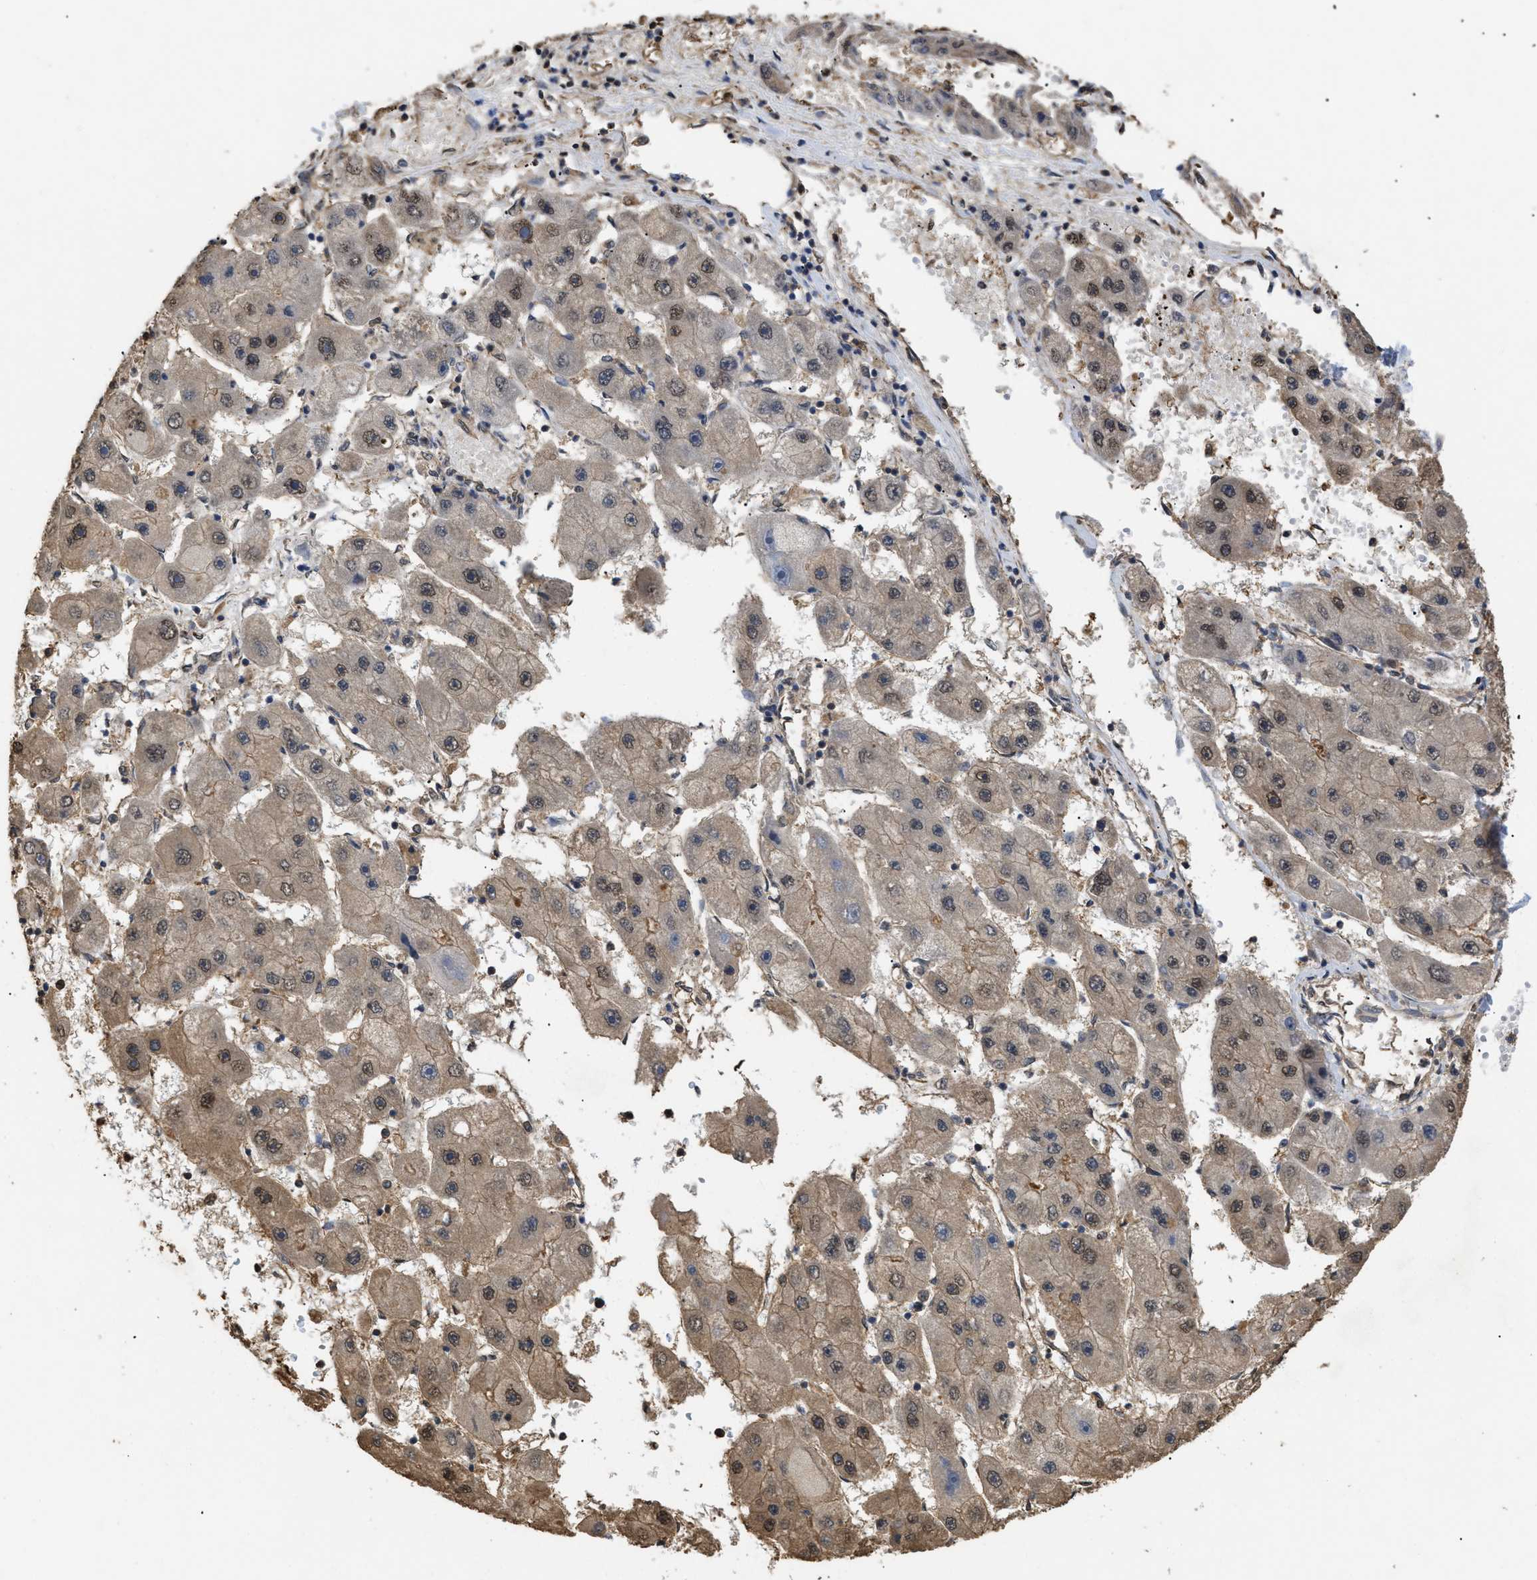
{"staining": {"intensity": "weak", "quantity": ">75%", "location": "cytoplasmic/membranous,nuclear"}, "tissue": "liver cancer", "cell_type": "Tumor cells", "image_type": "cancer", "snomed": [{"axis": "morphology", "description": "Carcinoma, Hepatocellular, NOS"}, {"axis": "topography", "description": "Liver"}], "caption": "Human liver cancer stained for a protein (brown) demonstrates weak cytoplasmic/membranous and nuclear positive expression in approximately >75% of tumor cells.", "gene": "CALM1", "patient": {"sex": "female", "age": 61}}